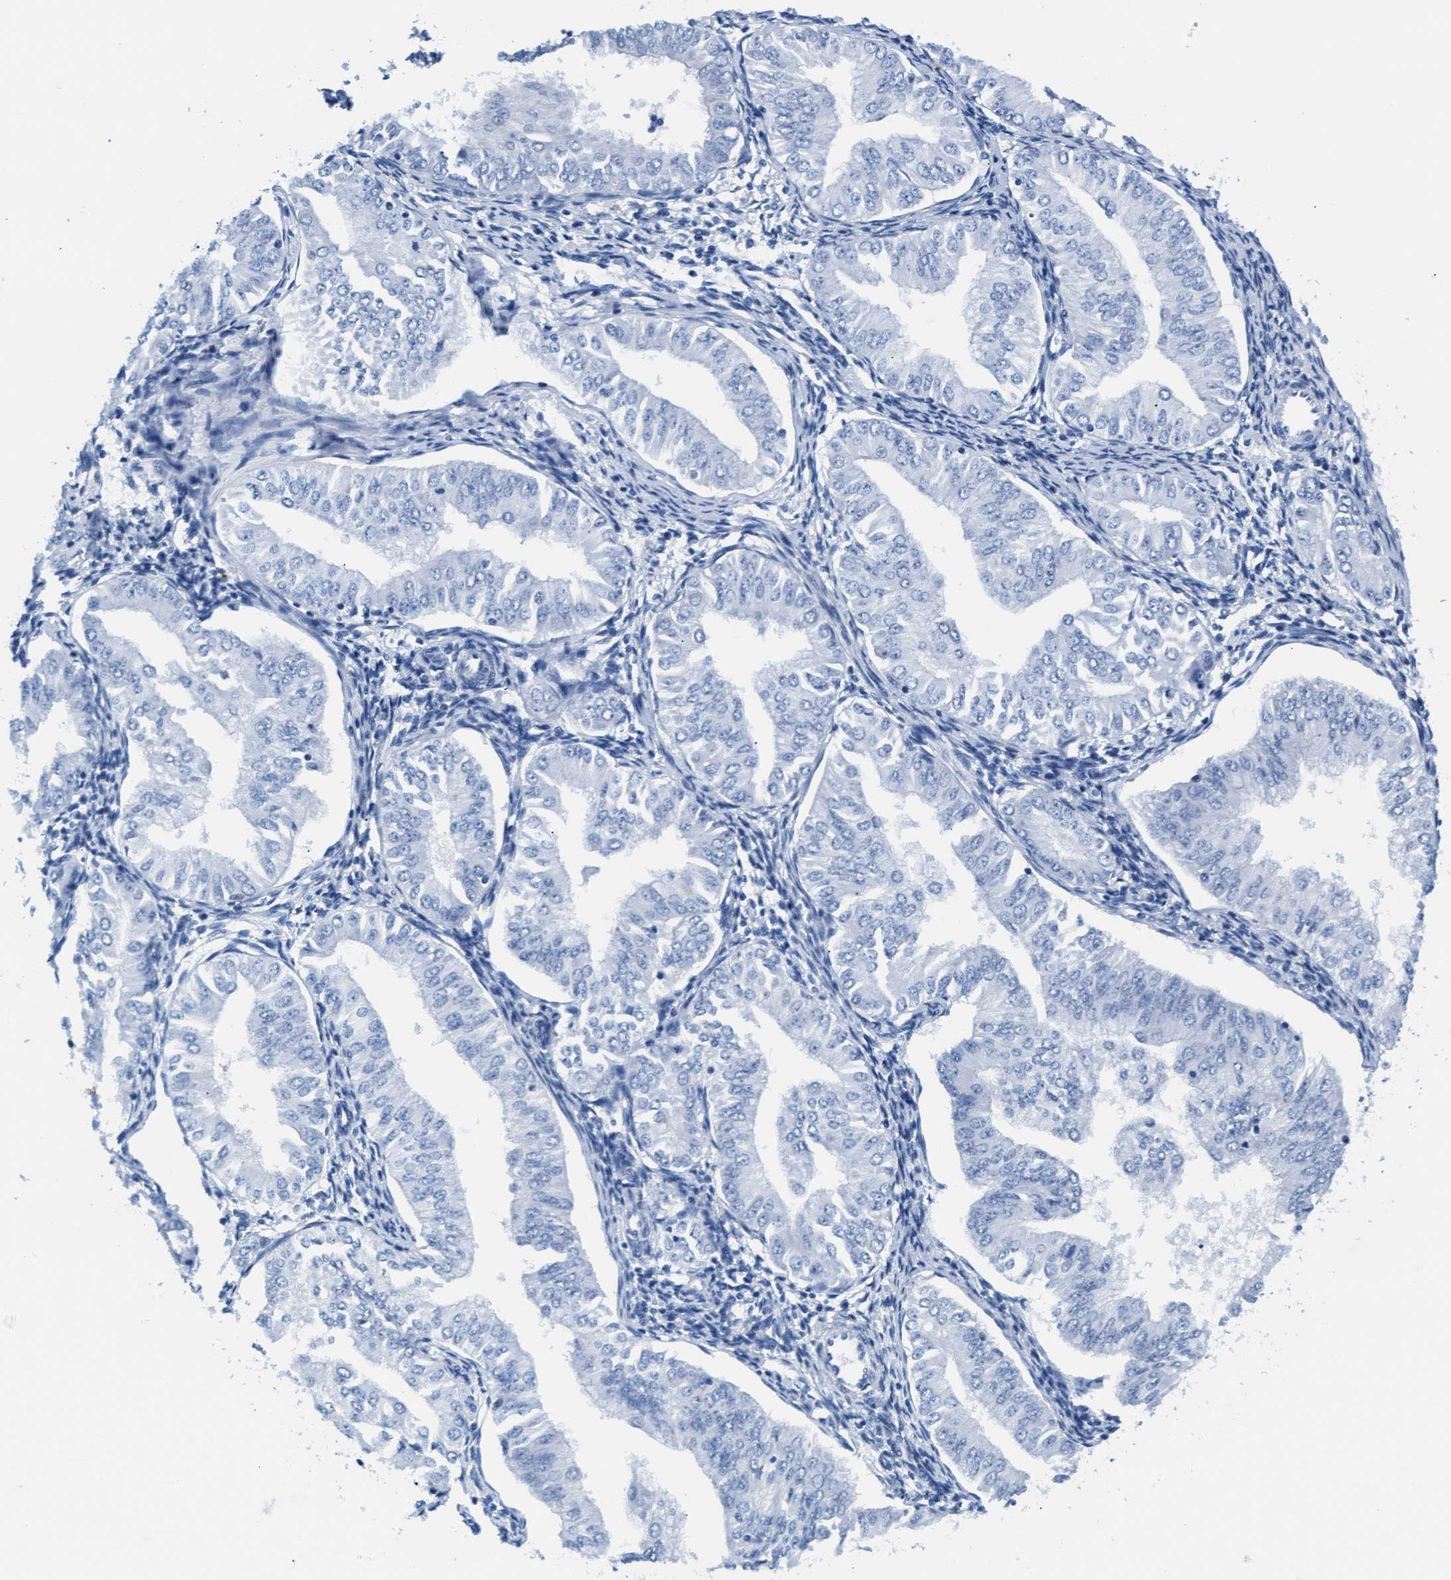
{"staining": {"intensity": "negative", "quantity": "none", "location": "none"}, "tissue": "endometrial cancer", "cell_type": "Tumor cells", "image_type": "cancer", "snomed": [{"axis": "morphology", "description": "Normal tissue, NOS"}, {"axis": "morphology", "description": "Adenocarcinoma, NOS"}, {"axis": "topography", "description": "Endometrium"}], "caption": "Tumor cells show no significant protein expression in endometrial adenocarcinoma. (DAB IHC visualized using brightfield microscopy, high magnification).", "gene": "MMP8", "patient": {"sex": "female", "age": 53}}